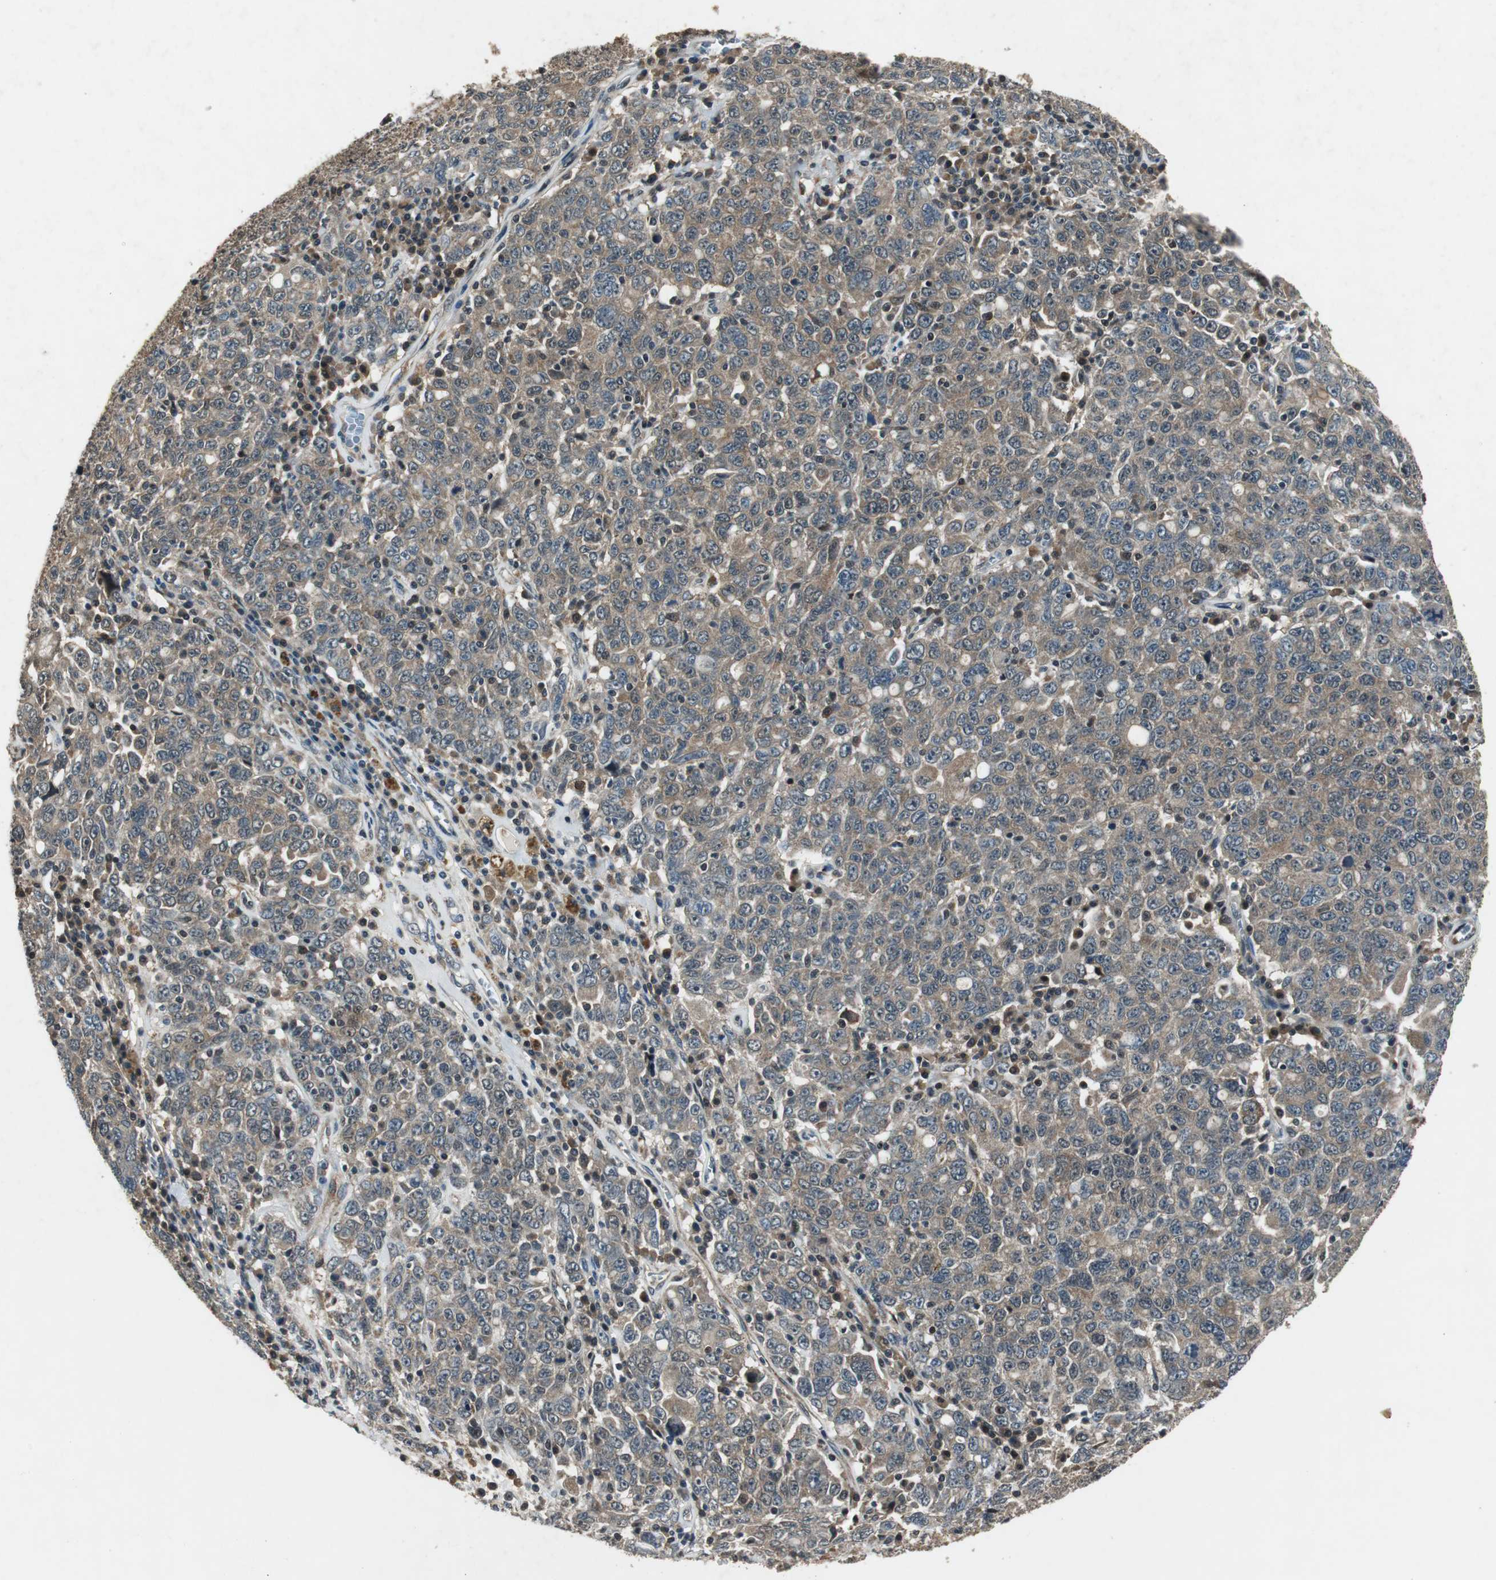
{"staining": {"intensity": "weak", "quantity": ">75%", "location": "cytoplasmic/membranous"}, "tissue": "ovarian cancer", "cell_type": "Tumor cells", "image_type": "cancer", "snomed": [{"axis": "morphology", "description": "Carcinoma, endometroid"}, {"axis": "topography", "description": "Ovary"}], "caption": "Ovarian endometroid carcinoma stained with immunohistochemistry (IHC) shows weak cytoplasmic/membranous staining in approximately >75% of tumor cells.", "gene": "PSMB4", "patient": {"sex": "female", "age": 62}}